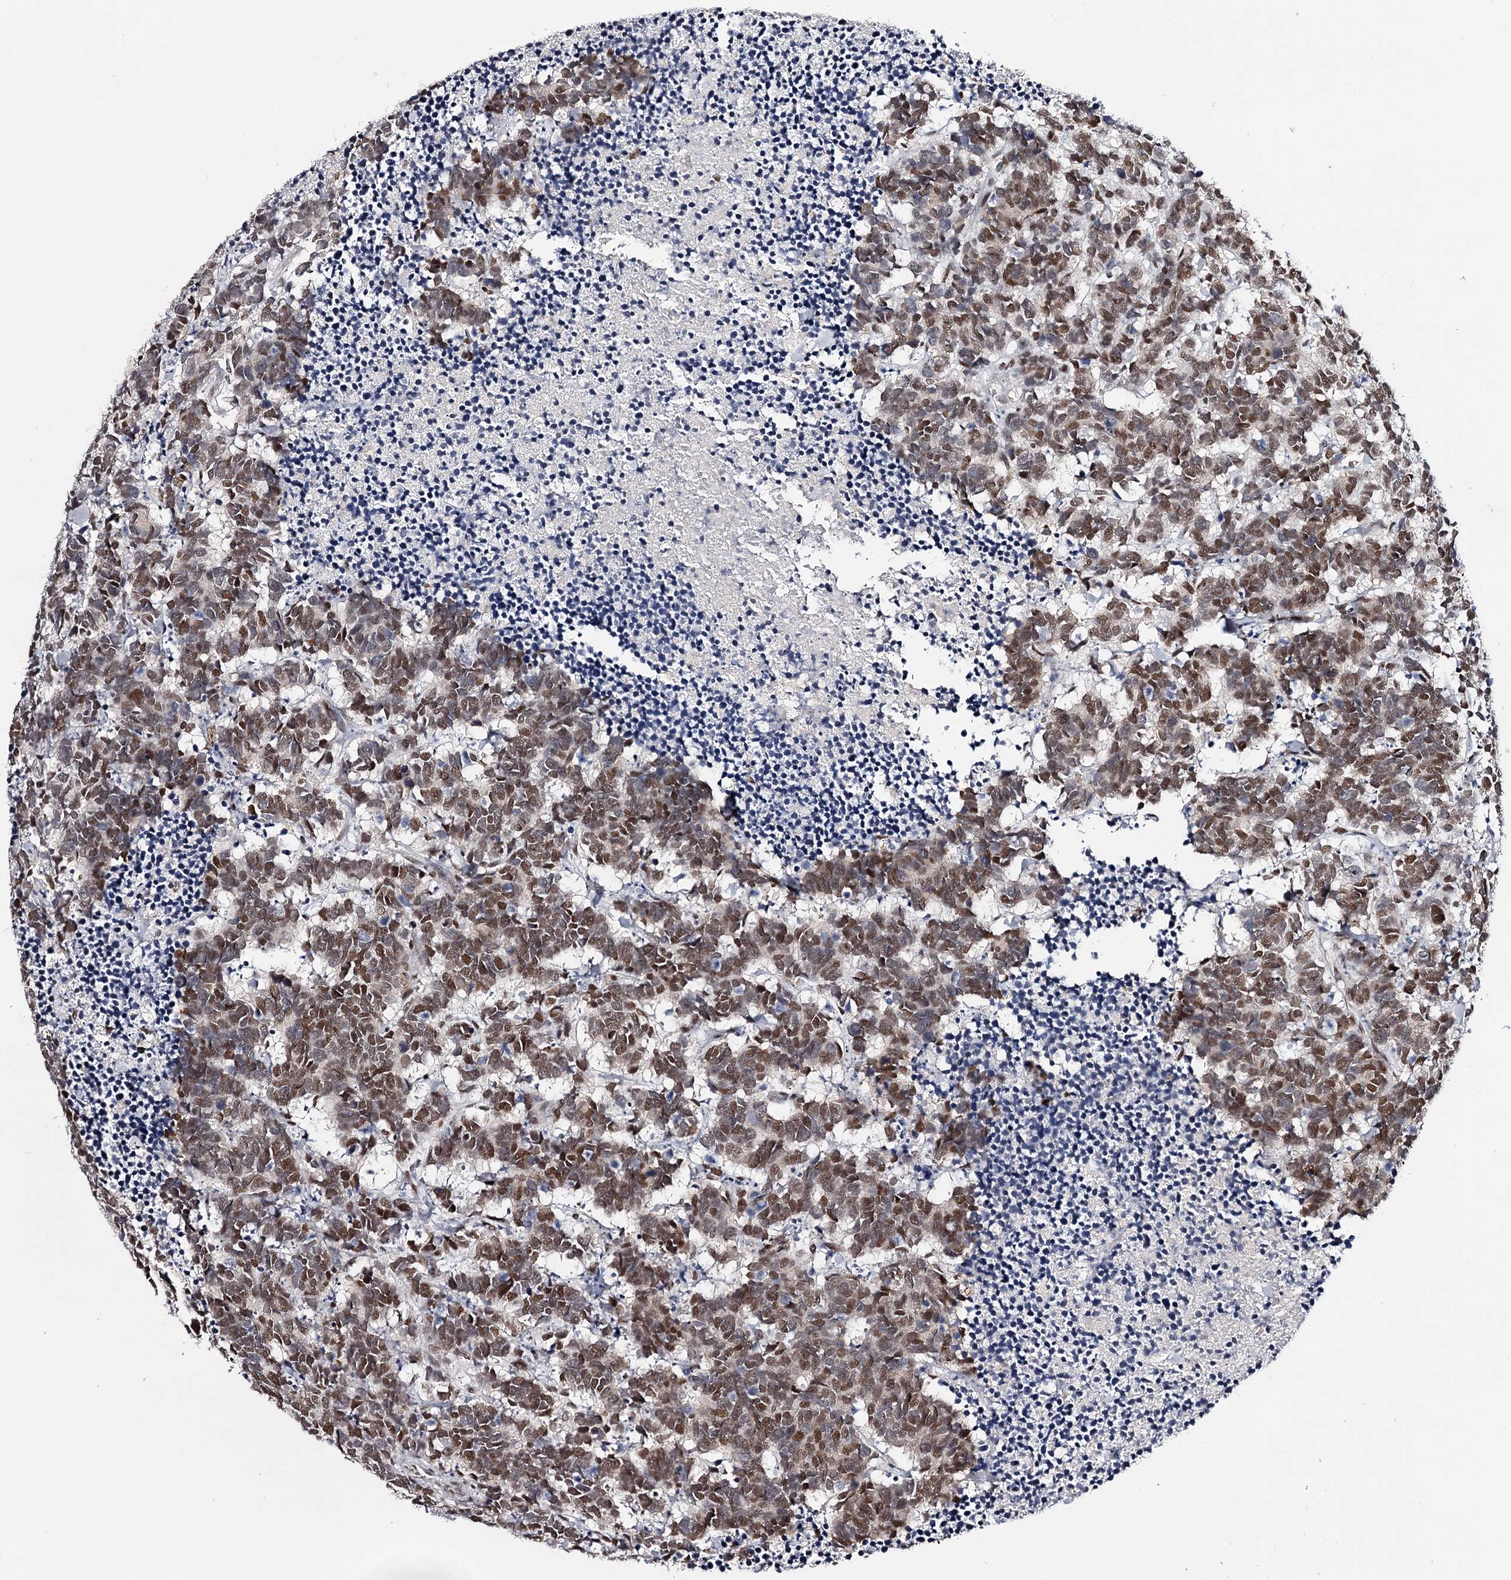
{"staining": {"intensity": "moderate", "quantity": ">75%", "location": "nuclear"}, "tissue": "carcinoid", "cell_type": "Tumor cells", "image_type": "cancer", "snomed": [{"axis": "morphology", "description": "Carcinoma, NOS"}, {"axis": "morphology", "description": "Carcinoid, malignant, NOS"}, {"axis": "topography", "description": "Urinary bladder"}], "caption": "DAB (3,3'-diaminobenzidine) immunohistochemical staining of human carcinoid reveals moderate nuclear protein expression in approximately >75% of tumor cells.", "gene": "TTC33", "patient": {"sex": "male", "age": 57}}